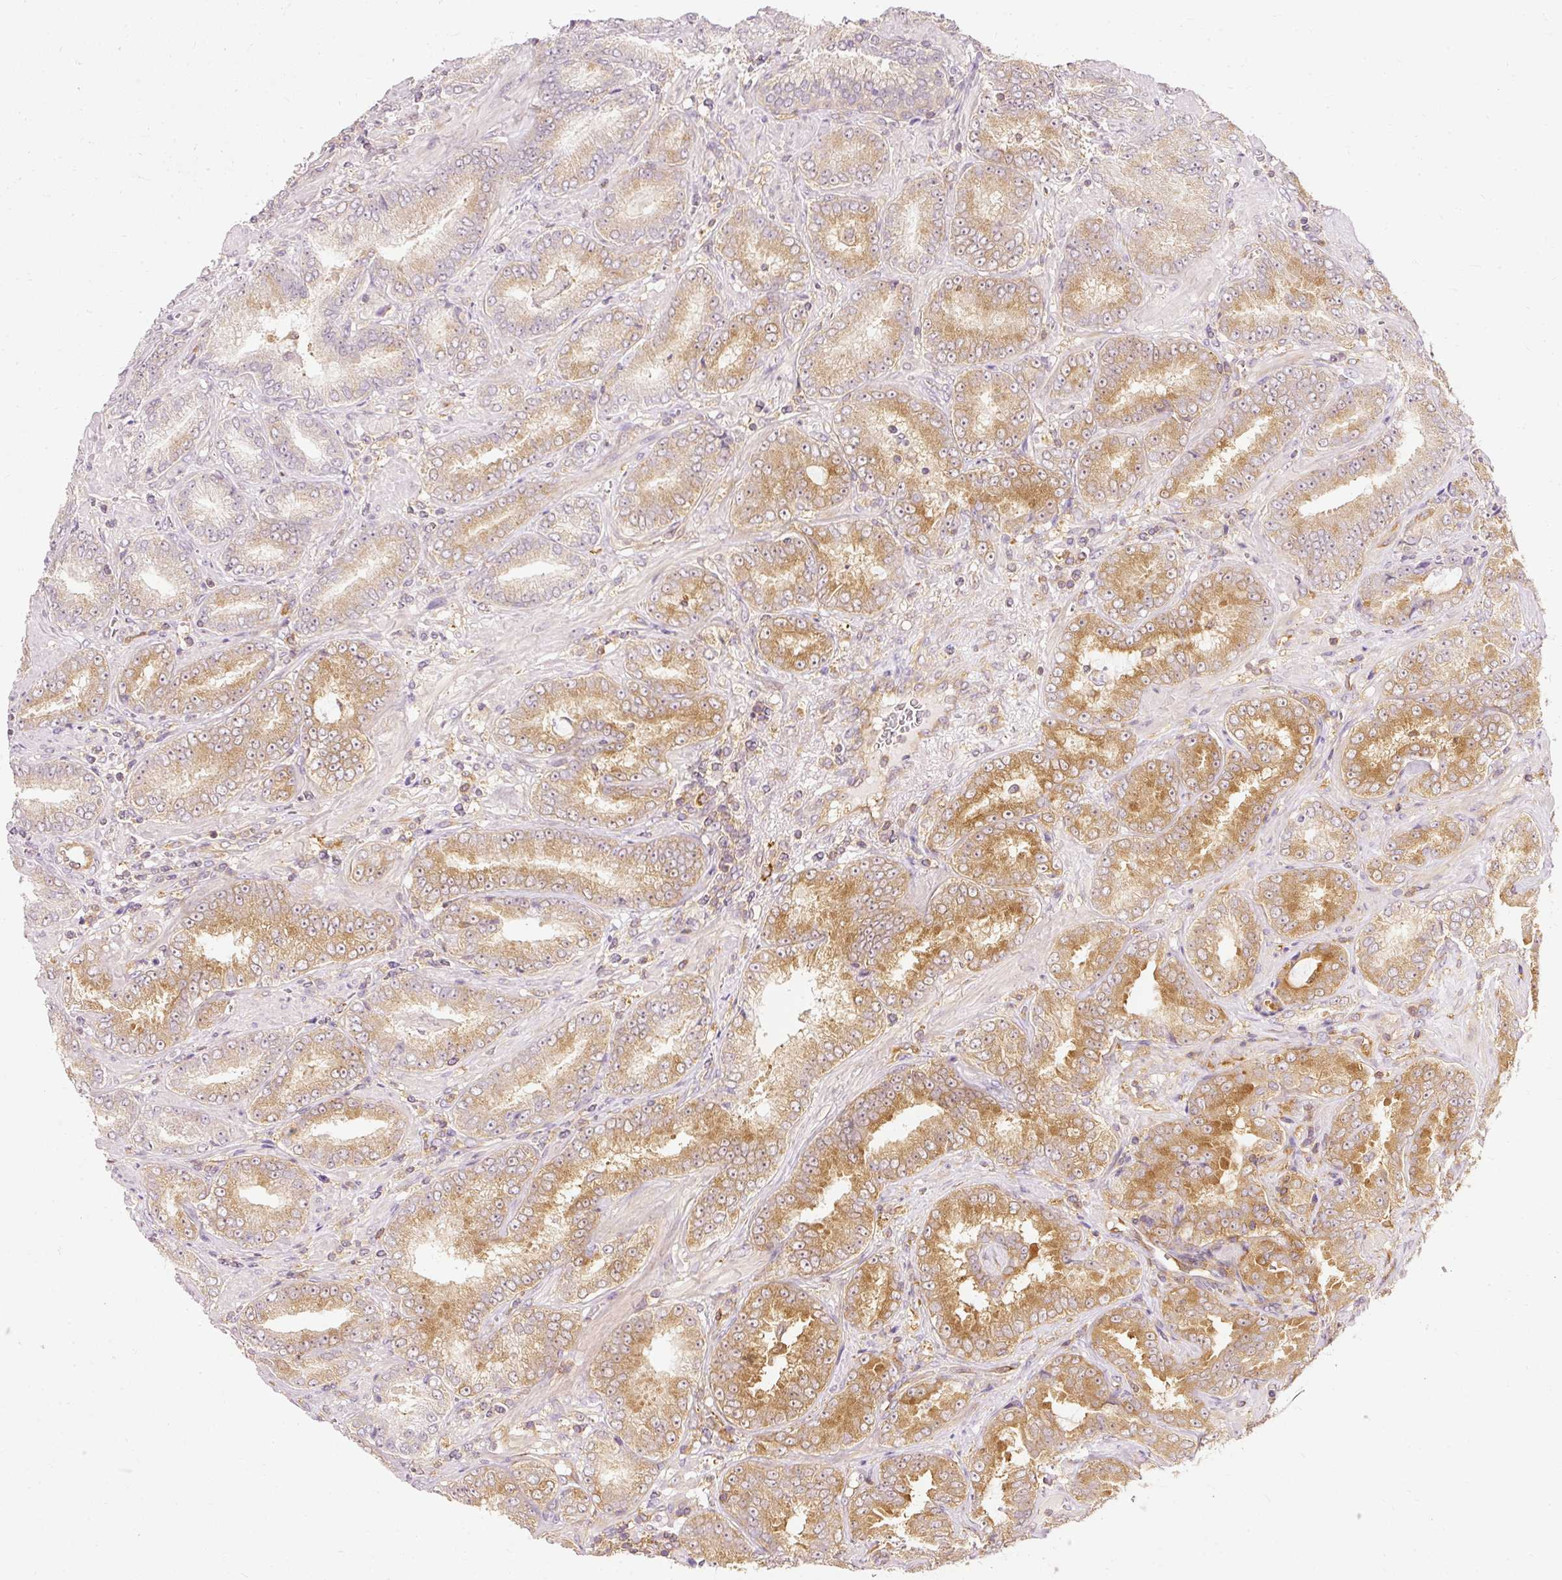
{"staining": {"intensity": "moderate", "quantity": "25%-75%", "location": "cytoplasmic/membranous,nuclear"}, "tissue": "prostate cancer", "cell_type": "Tumor cells", "image_type": "cancer", "snomed": [{"axis": "morphology", "description": "Adenocarcinoma, High grade"}, {"axis": "topography", "description": "Prostate"}], "caption": "Prostate cancer tissue shows moderate cytoplasmic/membranous and nuclear staining in approximately 25%-75% of tumor cells, visualized by immunohistochemistry. Immunohistochemistry (ihc) stains the protein in brown and the nuclei are stained blue.", "gene": "ARMH3", "patient": {"sex": "male", "age": 72}}